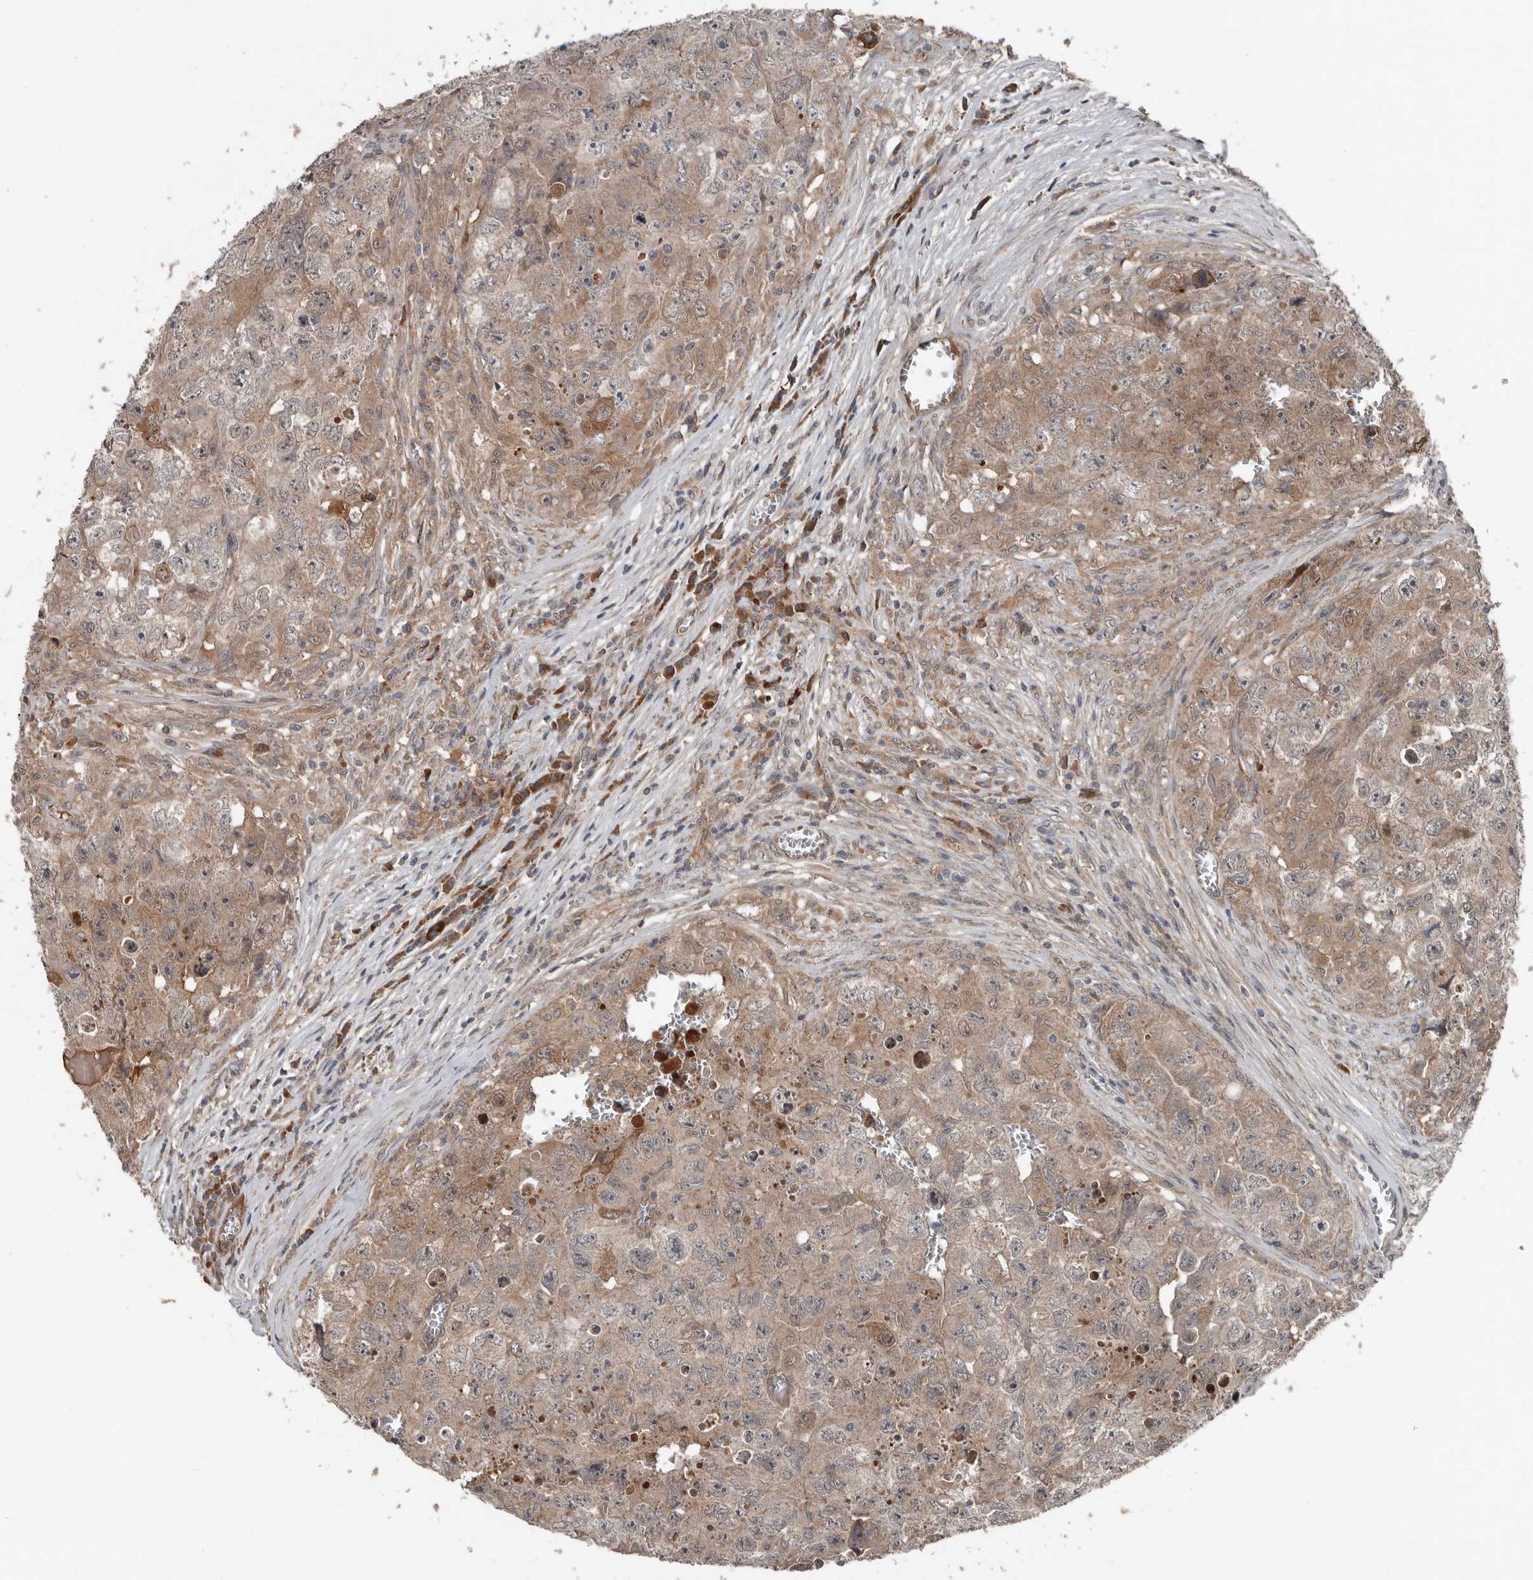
{"staining": {"intensity": "moderate", "quantity": ">75%", "location": "cytoplasmic/membranous"}, "tissue": "testis cancer", "cell_type": "Tumor cells", "image_type": "cancer", "snomed": [{"axis": "morphology", "description": "Seminoma, NOS"}, {"axis": "morphology", "description": "Carcinoma, Embryonal, NOS"}, {"axis": "topography", "description": "Testis"}], "caption": "Immunohistochemistry image of neoplastic tissue: testis seminoma stained using immunohistochemistry (IHC) reveals medium levels of moderate protein expression localized specifically in the cytoplasmic/membranous of tumor cells, appearing as a cytoplasmic/membranous brown color.", "gene": "DNAJB4", "patient": {"sex": "male", "age": 43}}